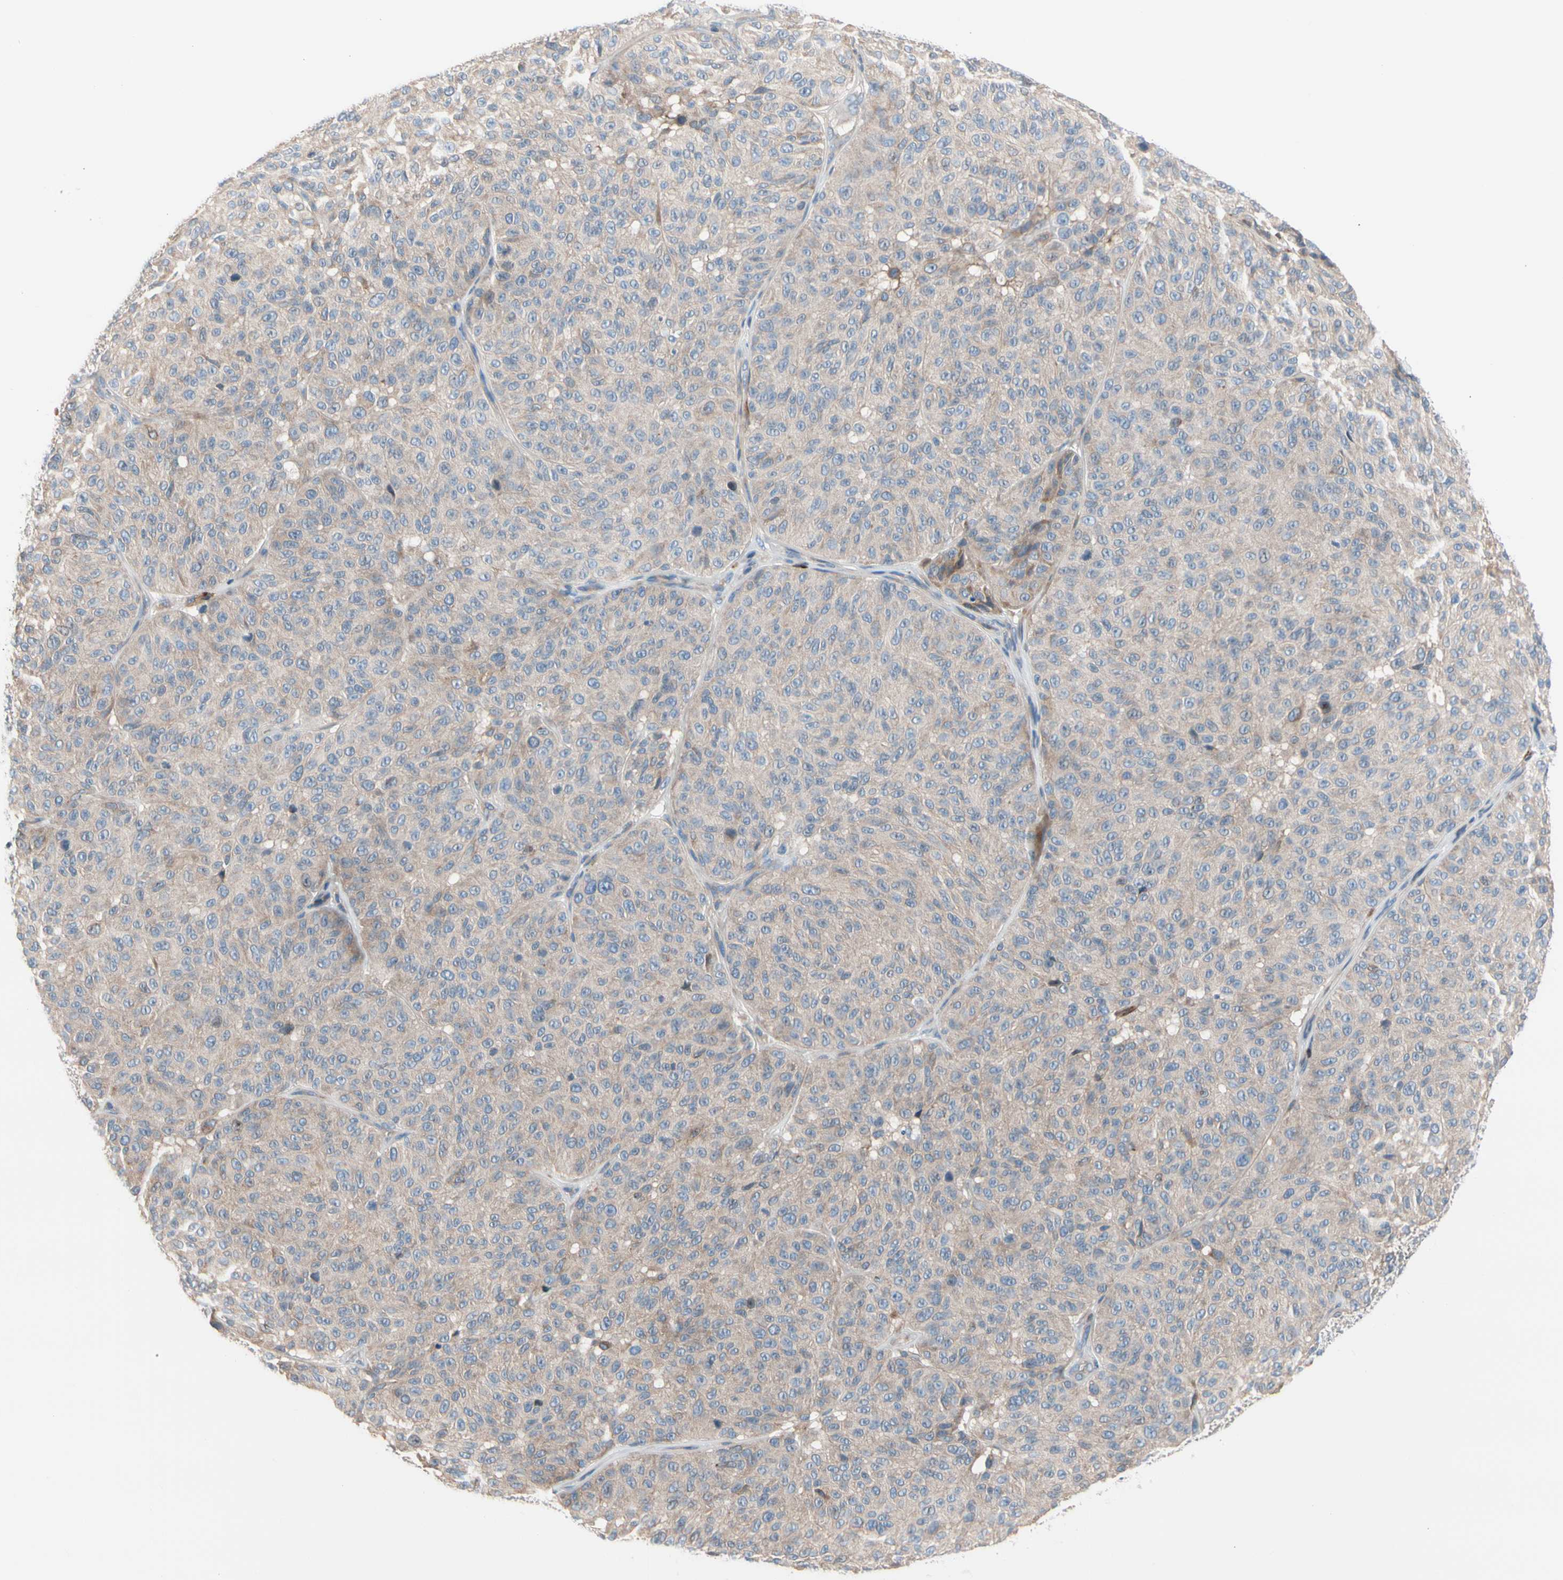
{"staining": {"intensity": "weak", "quantity": ">75%", "location": "cytoplasmic/membranous"}, "tissue": "melanoma", "cell_type": "Tumor cells", "image_type": "cancer", "snomed": [{"axis": "morphology", "description": "Malignant melanoma, NOS"}, {"axis": "topography", "description": "Skin"}], "caption": "Human melanoma stained with a protein marker exhibits weak staining in tumor cells.", "gene": "MAP3K3", "patient": {"sex": "female", "age": 46}}